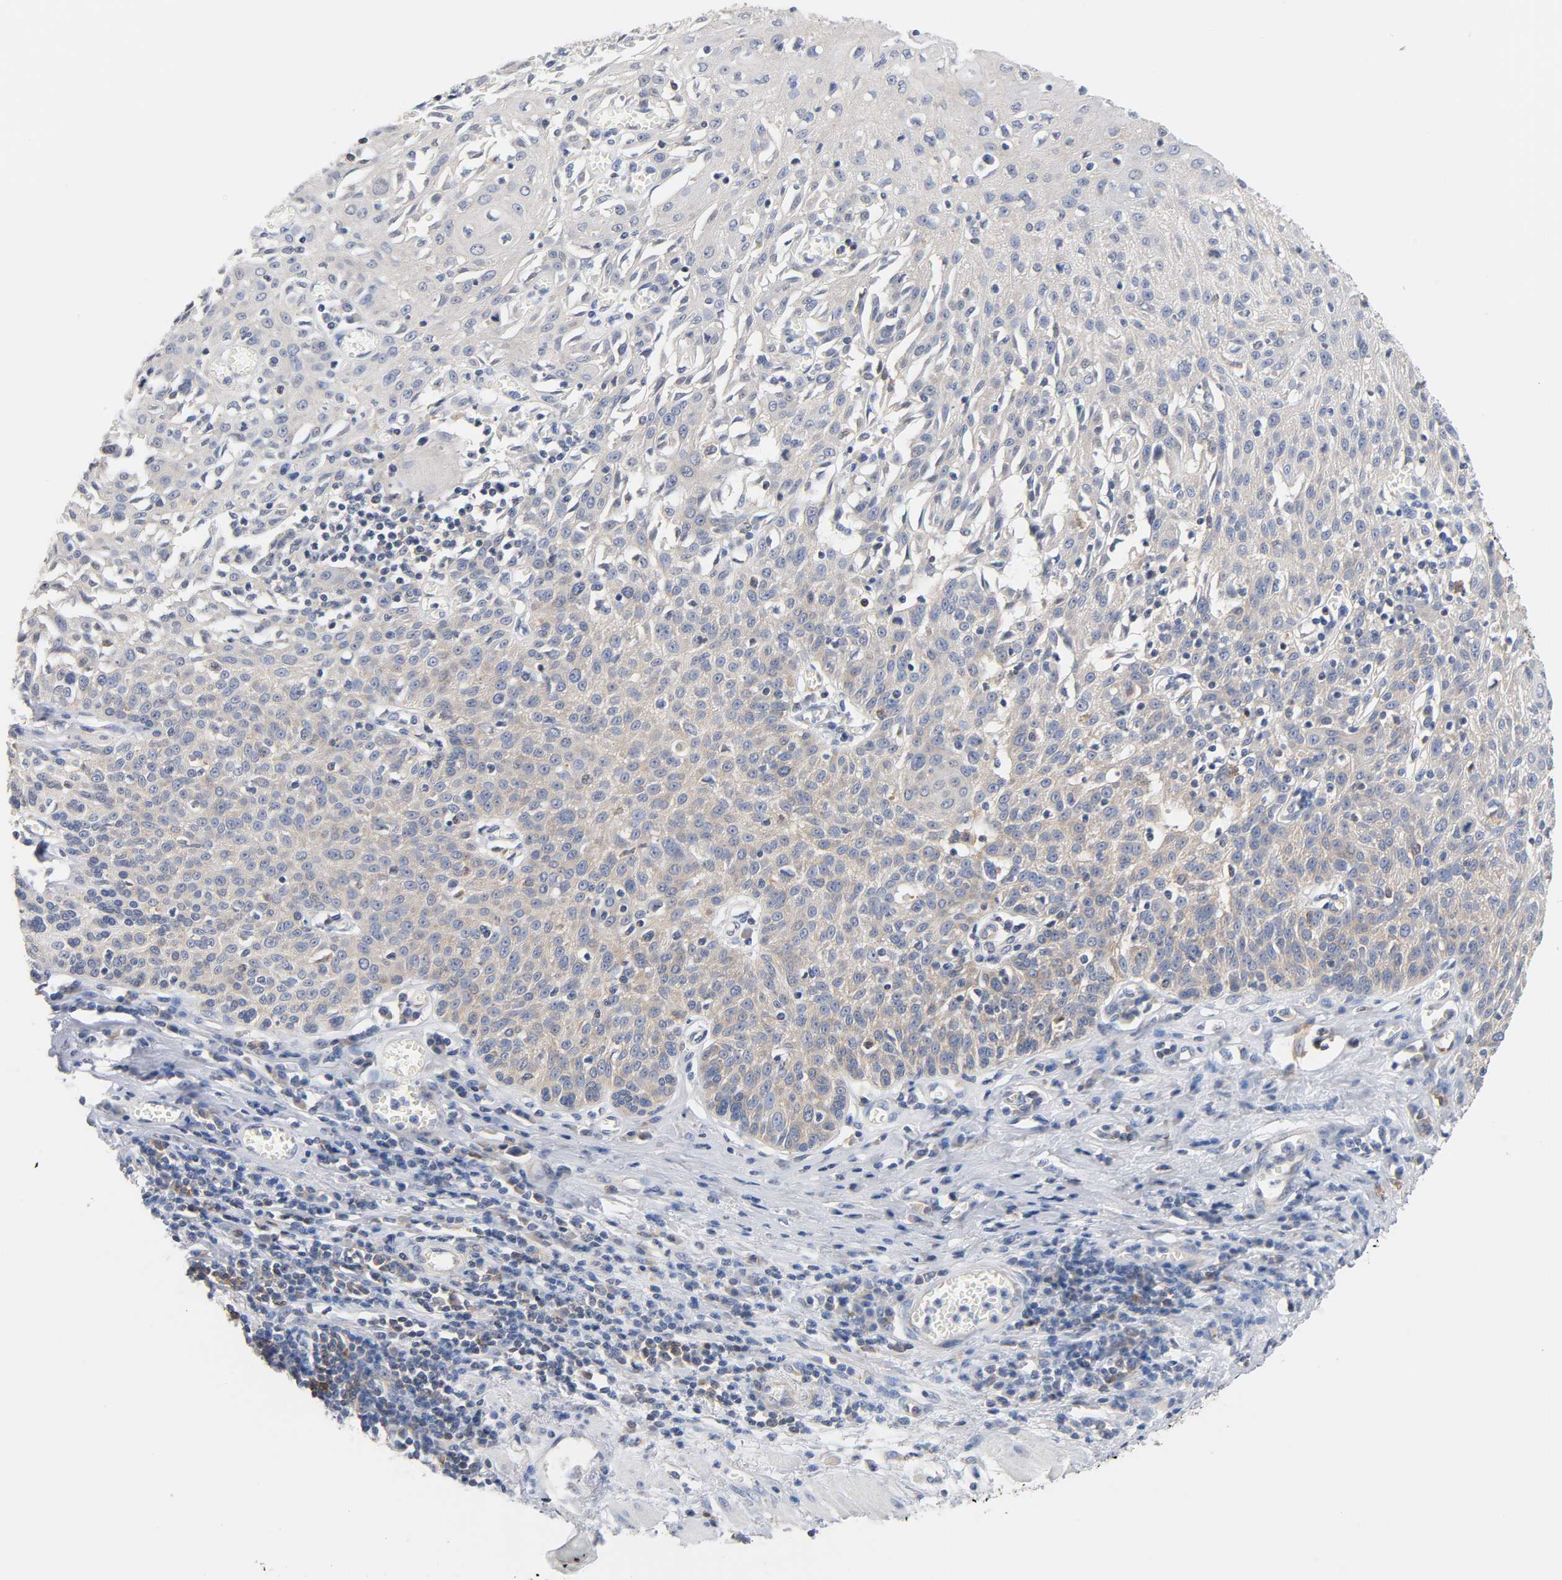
{"staining": {"intensity": "weak", "quantity": "25%-75%", "location": "cytoplasmic/membranous"}, "tissue": "esophagus", "cell_type": "Squamous epithelial cells", "image_type": "normal", "snomed": [{"axis": "morphology", "description": "Normal tissue, NOS"}, {"axis": "morphology", "description": "Squamous cell carcinoma, NOS"}, {"axis": "topography", "description": "Esophagus"}], "caption": "IHC image of benign esophagus stained for a protein (brown), which exhibits low levels of weak cytoplasmic/membranous expression in about 25%-75% of squamous epithelial cells.", "gene": "MALT1", "patient": {"sex": "male", "age": 65}}